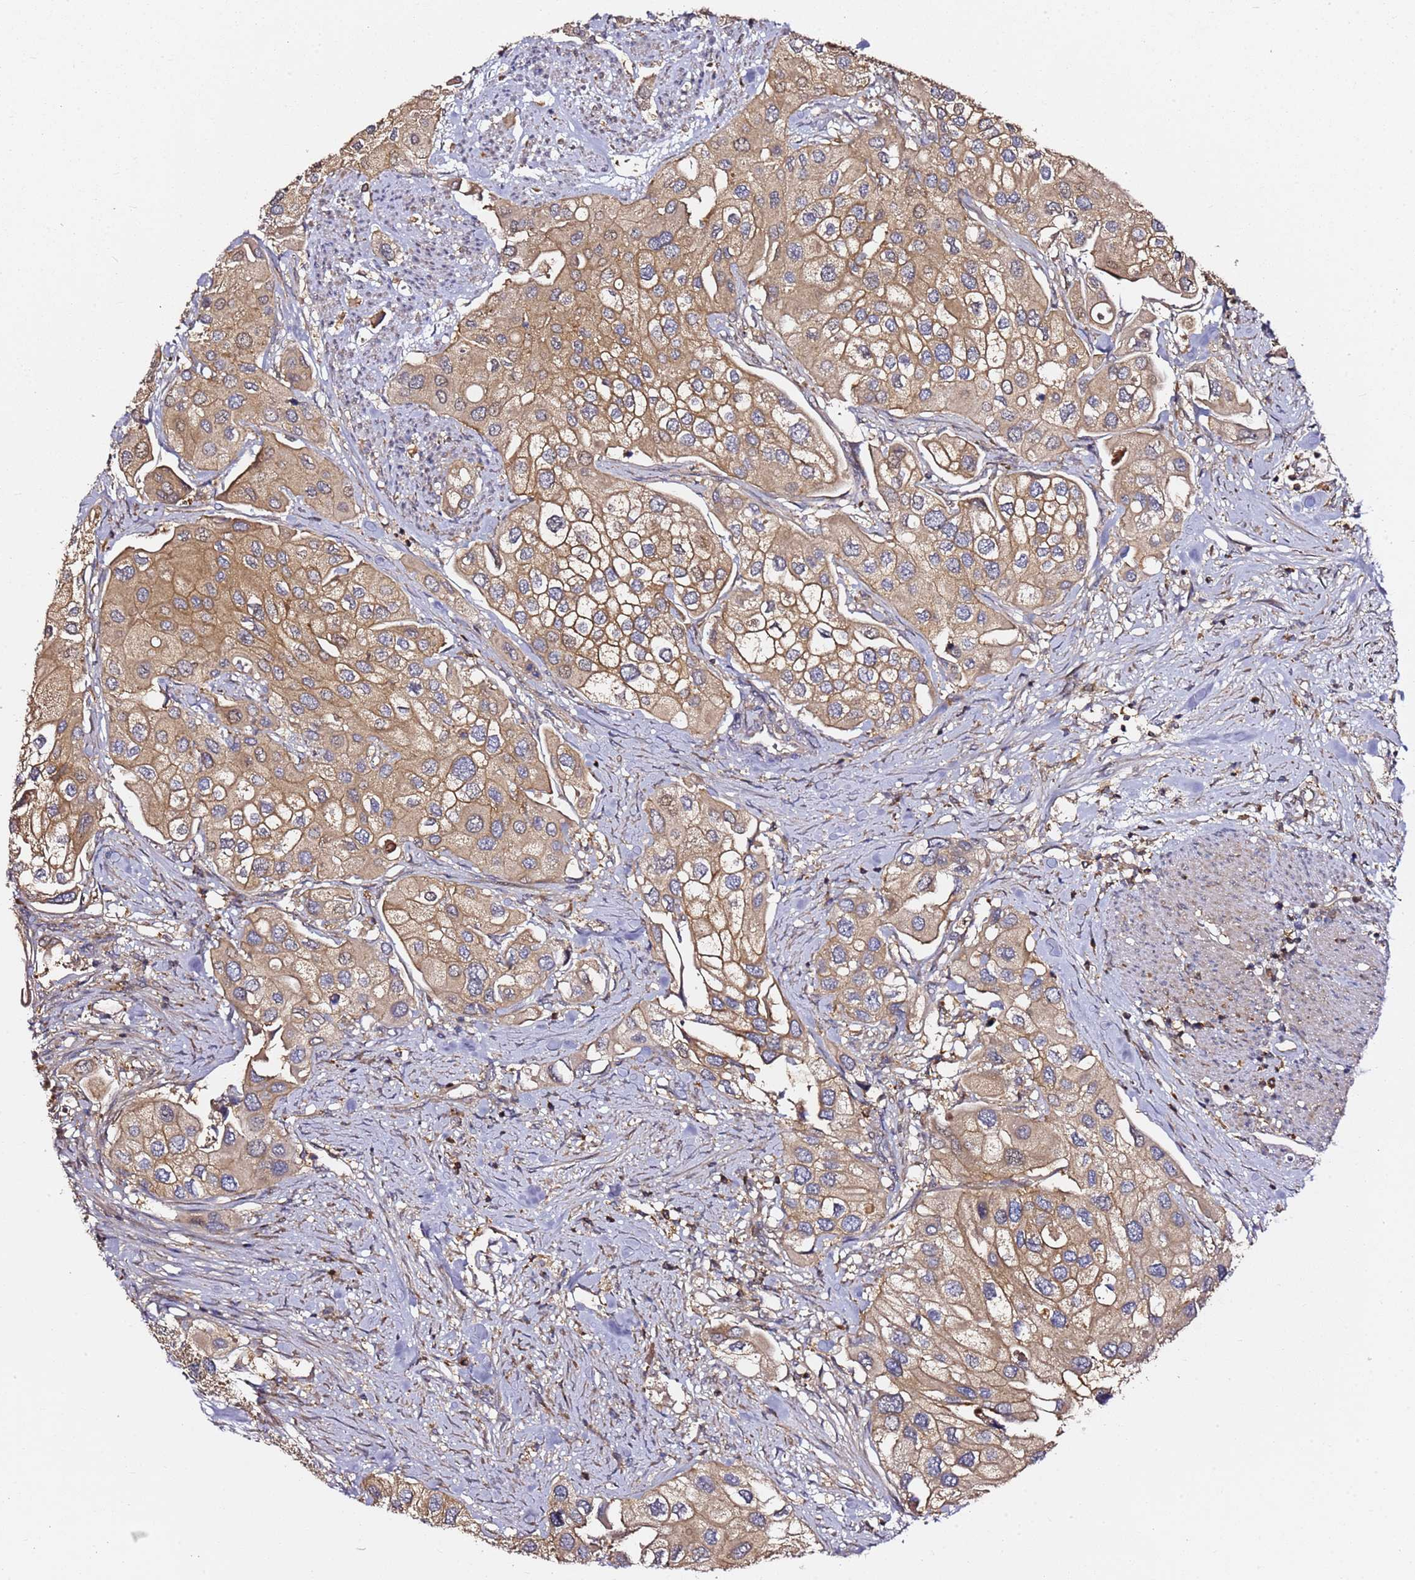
{"staining": {"intensity": "moderate", "quantity": ">75%", "location": "cytoplasmic/membranous"}, "tissue": "urothelial cancer", "cell_type": "Tumor cells", "image_type": "cancer", "snomed": [{"axis": "morphology", "description": "Urothelial carcinoma, High grade"}, {"axis": "topography", "description": "Urinary bladder"}], "caption": "DAB immunohistochemical staining of urothelial cancer reveals moderate cytoplasmic/membranous protein positivity in approximately >75% of tumor cells.", "gene": "PRMT7", "patient": {"sex": "male", "age": 64}}